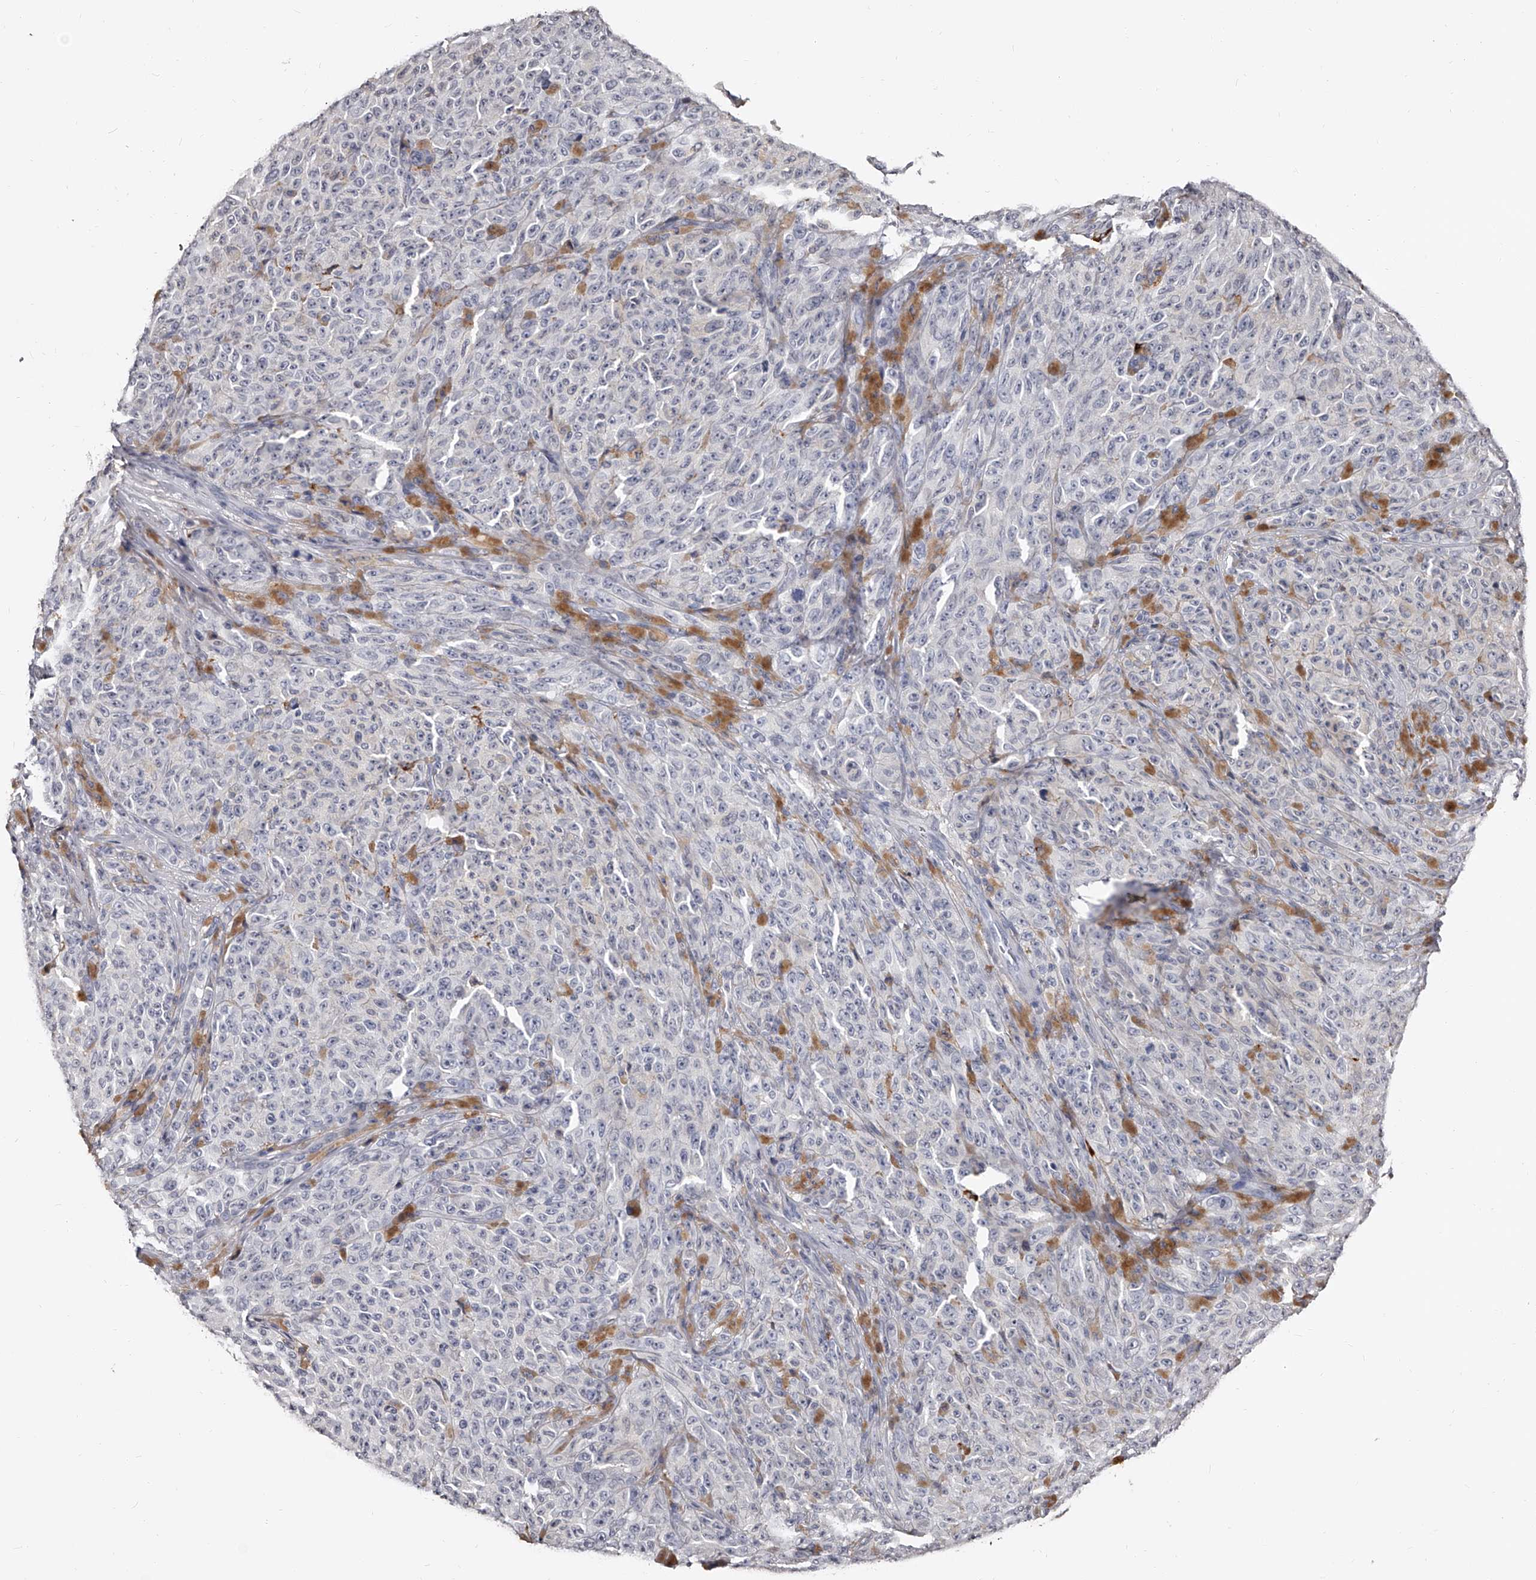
{"staining": {"intensity": "negative", "quantity": "none", "location": "none"}, "tissue": "melanoma", "cell_type": "Tumor cells", "image_type": "cancer", "snomed": [{"axis": "morphology", "description": "Malignant melanoma, NOS"}, {"axis": "topography", "description": "Skin"}], "caption": "Protein analysis of malignant melanoma exhibits no significant expression in tumor cells.", "gene": "PACSIN1", "patient": {"sex": "female", "age": 82}}